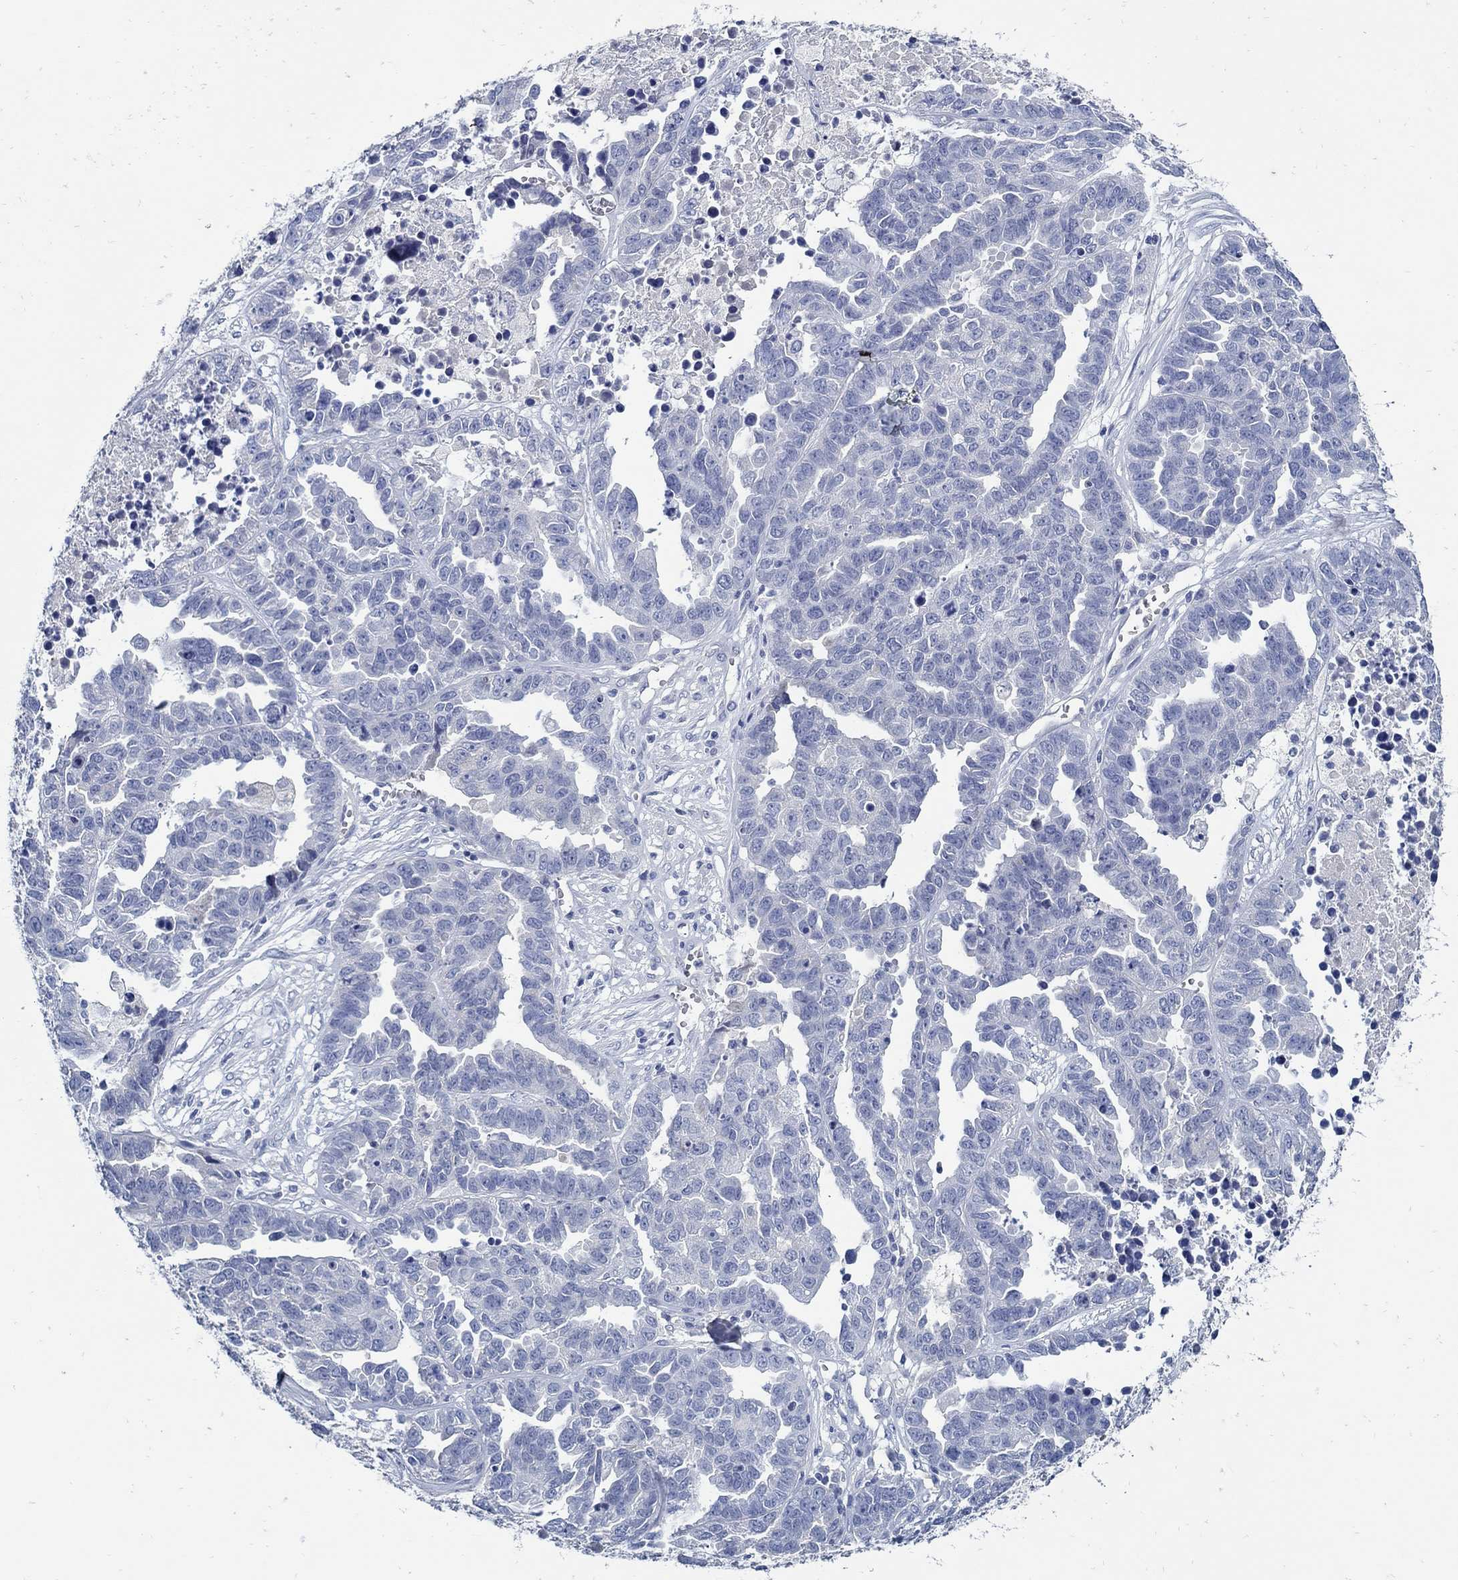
{"staining": {"intensity": "negative", "quantity": "none", "location": "none"}, "tissue": "ovarian cancer", "cell_type": "Tumor cells", "image_type": "cancer", "snomed": [{"axis": "morphology", "description": "Cystadenocarcinoma, serous, NOS"}, {"axis": "topography", "description": "Ovary"}], "caption": "An image of human ovarian cancer is negative for staining in tumor cells.", "gene": "PAX9", "patient": {"sex": "female", "age": 87}}